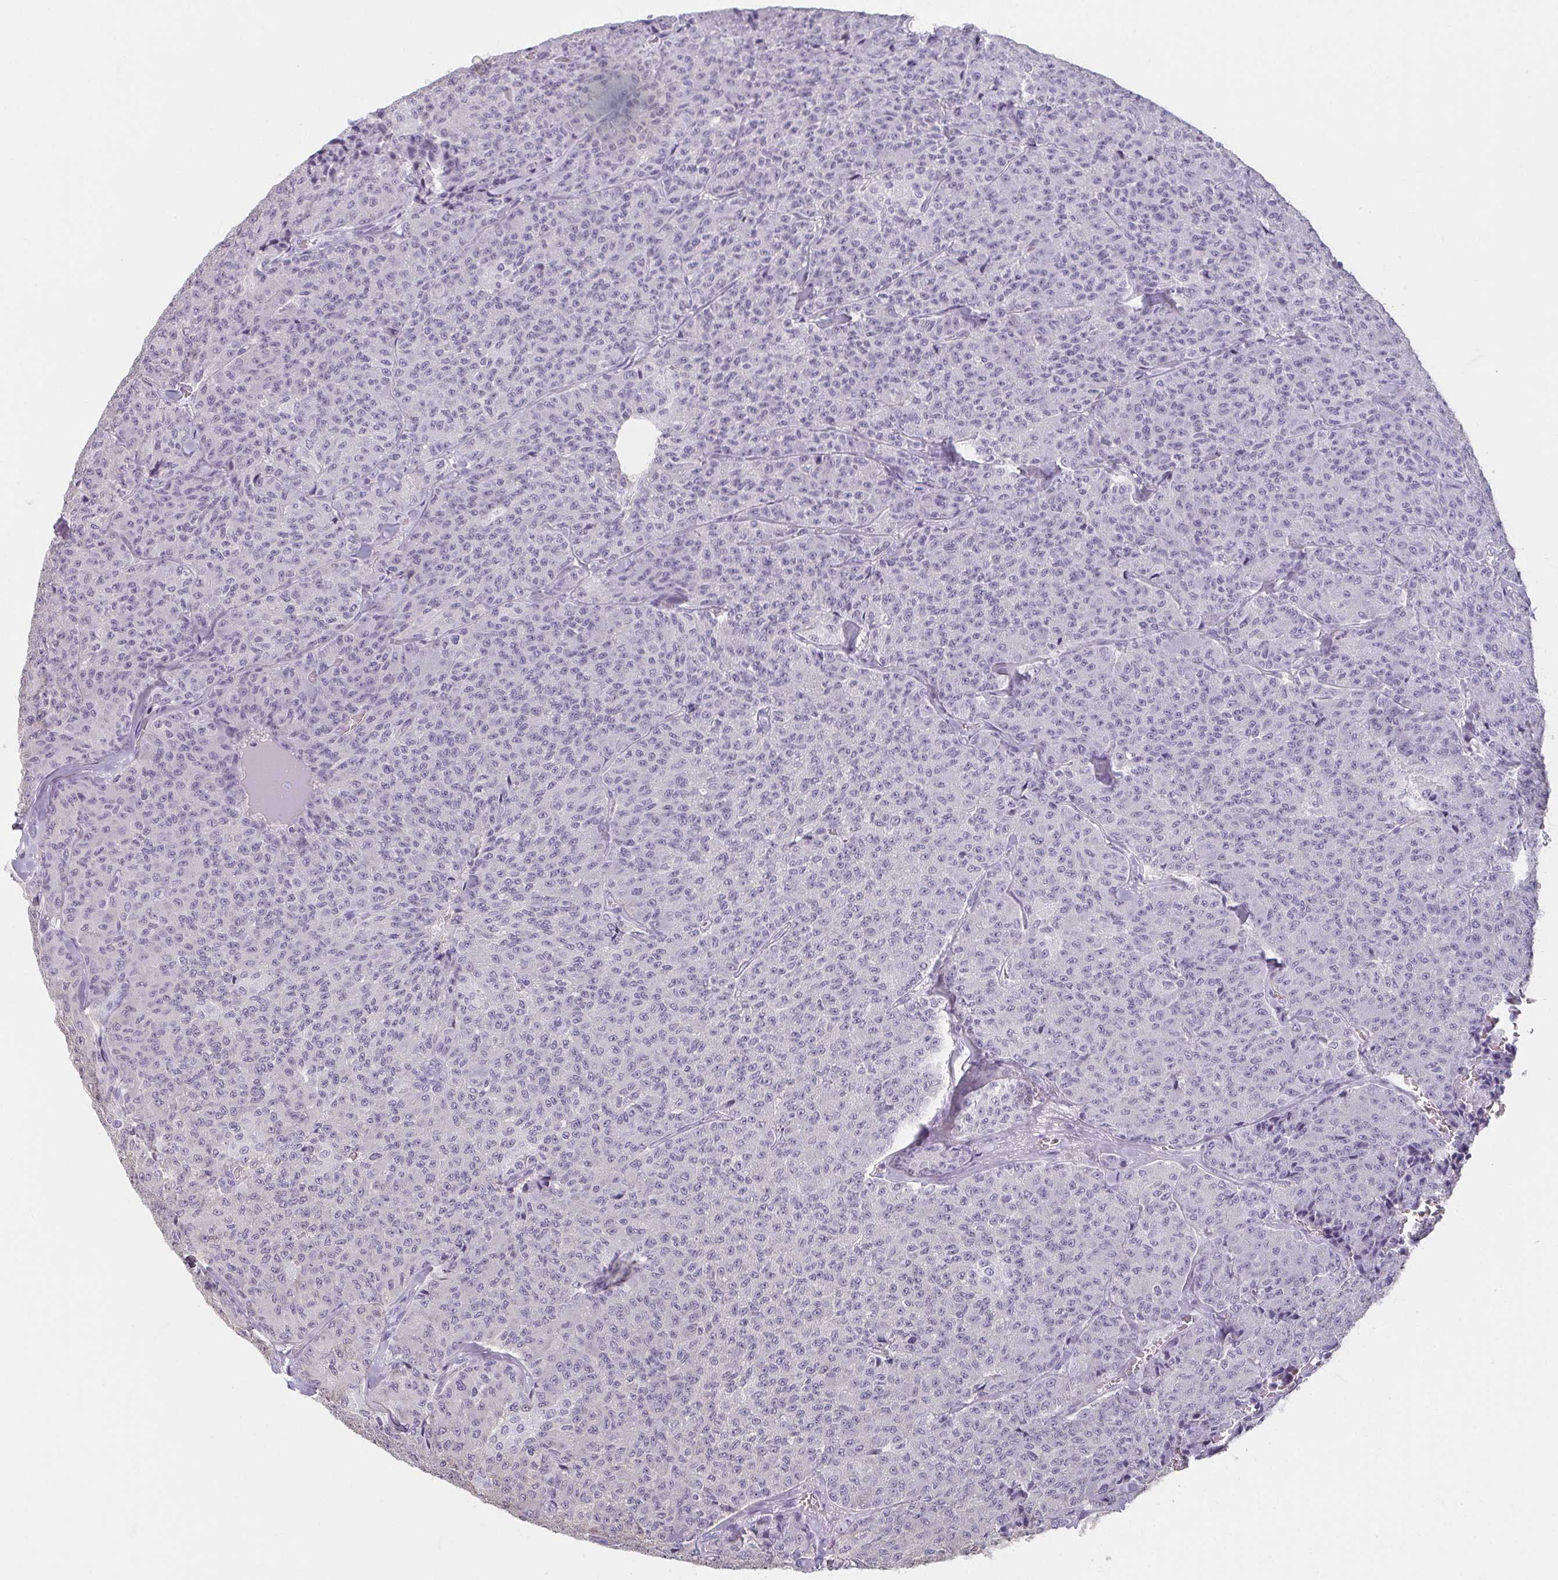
{"staining": {"intensity": "negative", "quantity": "none", "location": "none"}, "tissue": "carcinoid", "cell_type": "Tumor cells", "image_type": "cancer", "snomed": [{"axis": "morphology", "description": "Carcinoid, malignant, NOS"}, {"axis": "topography", "description": "Lung"}], "caption": "Carcinoid (malignant) was stained to show a protein in brown. There is no significant positivity in tumor cells.", "gene": "MOBP", "patient": {"sex": "male", "age": 71}}